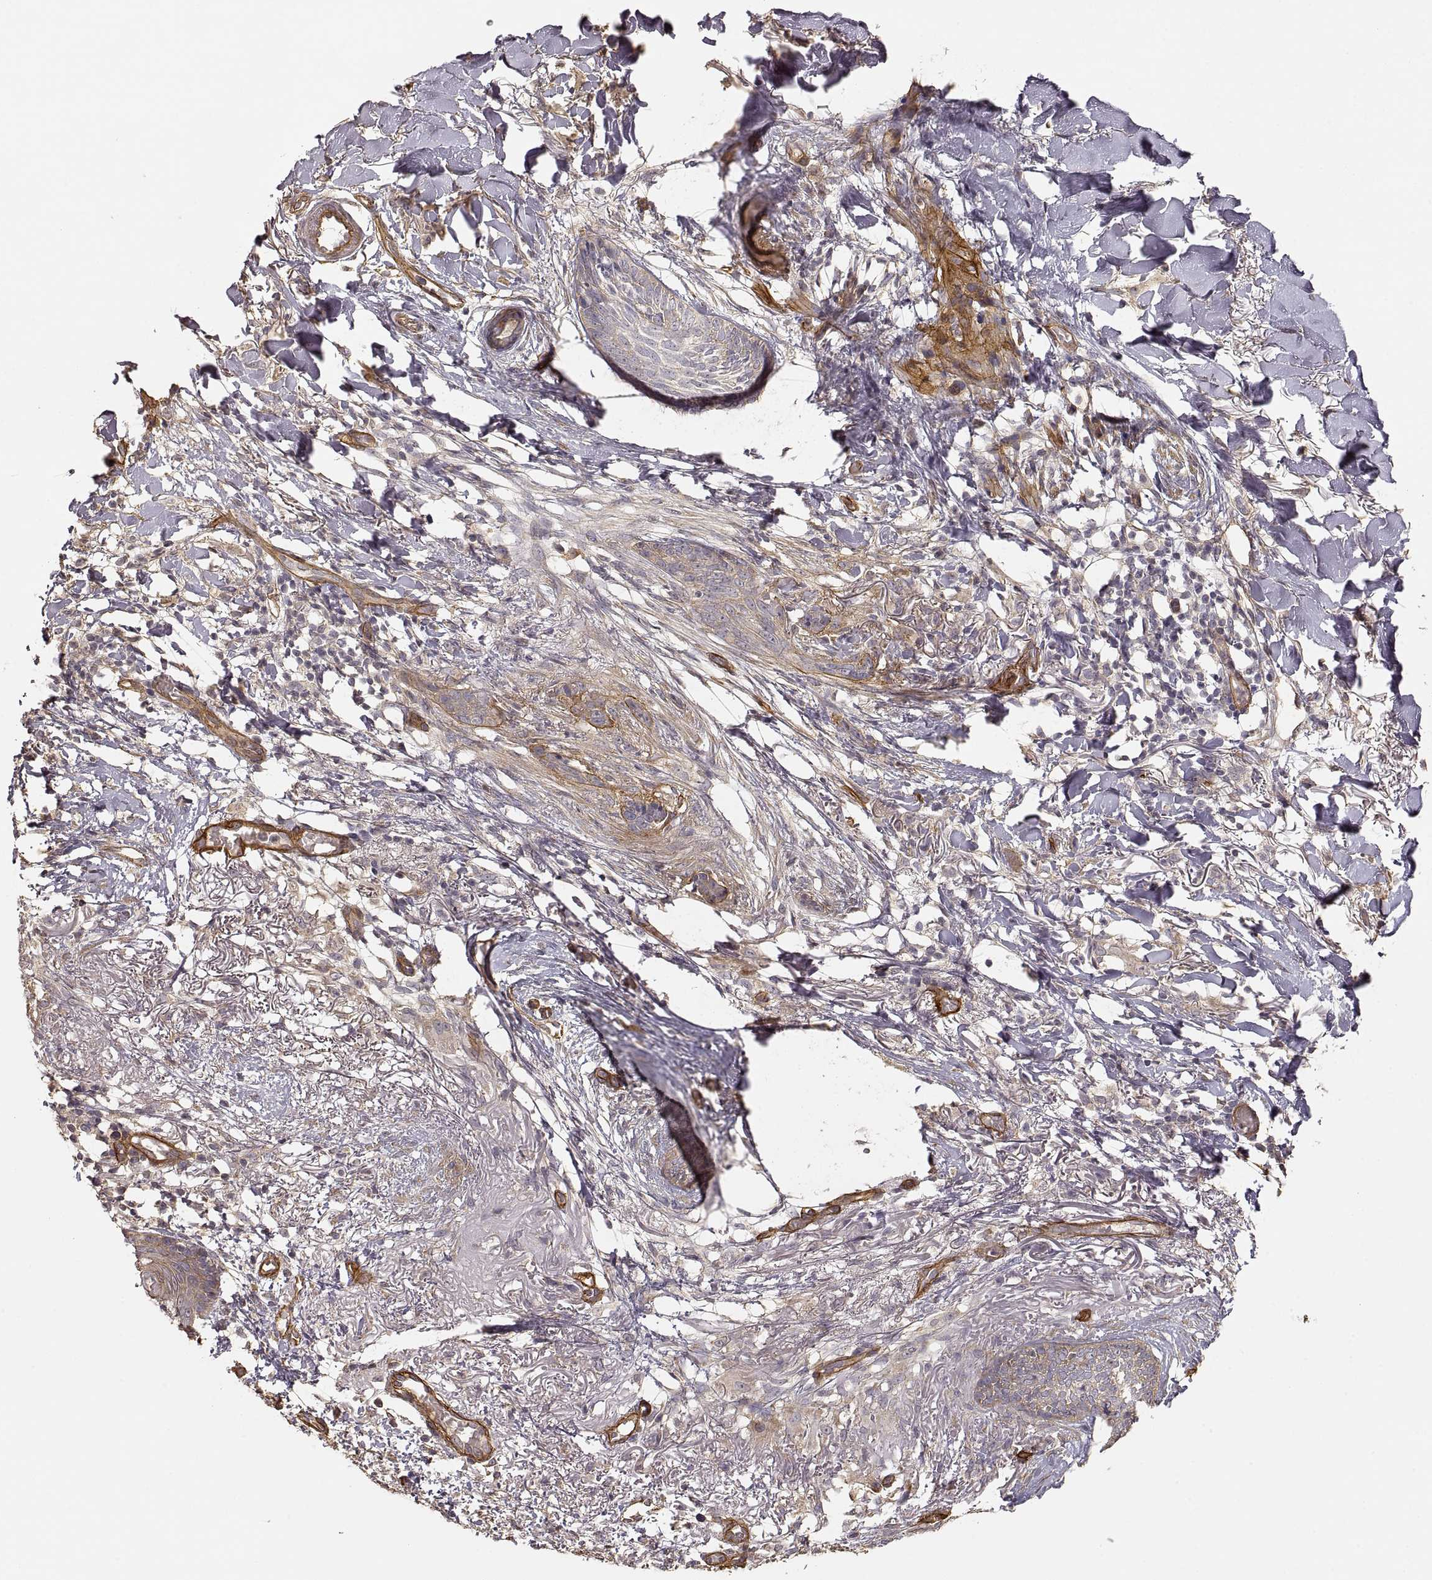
{"staining": {"intensity": "moderate", "quantity": "25%-75%", "location": "cytoplasmic/membranous"}, "tissue": "skin cancer", "cell_type": "Tumor cells", "image_type": "cancer", "snomed": [{"axis": "morphology", "description": "Normal tissue, NOS"}, {"axis": "morphology", "description": "Basal cell carcinoma"}, {"axis": "topography", "description": "Skin"}], "caption": "Moderate cytoplasmic/membranous protein expression is appreciated in approximately 25%-75% of tumor cells in skin basal cell carcinoma. The staining was performed using DAB to visualize the protein expression in brown, while the nuclei were stained in blue with hematoxylin (Magnification: 20x).", "gene": "LAMA4", "patient": {"sex": "male", "age": 84}}